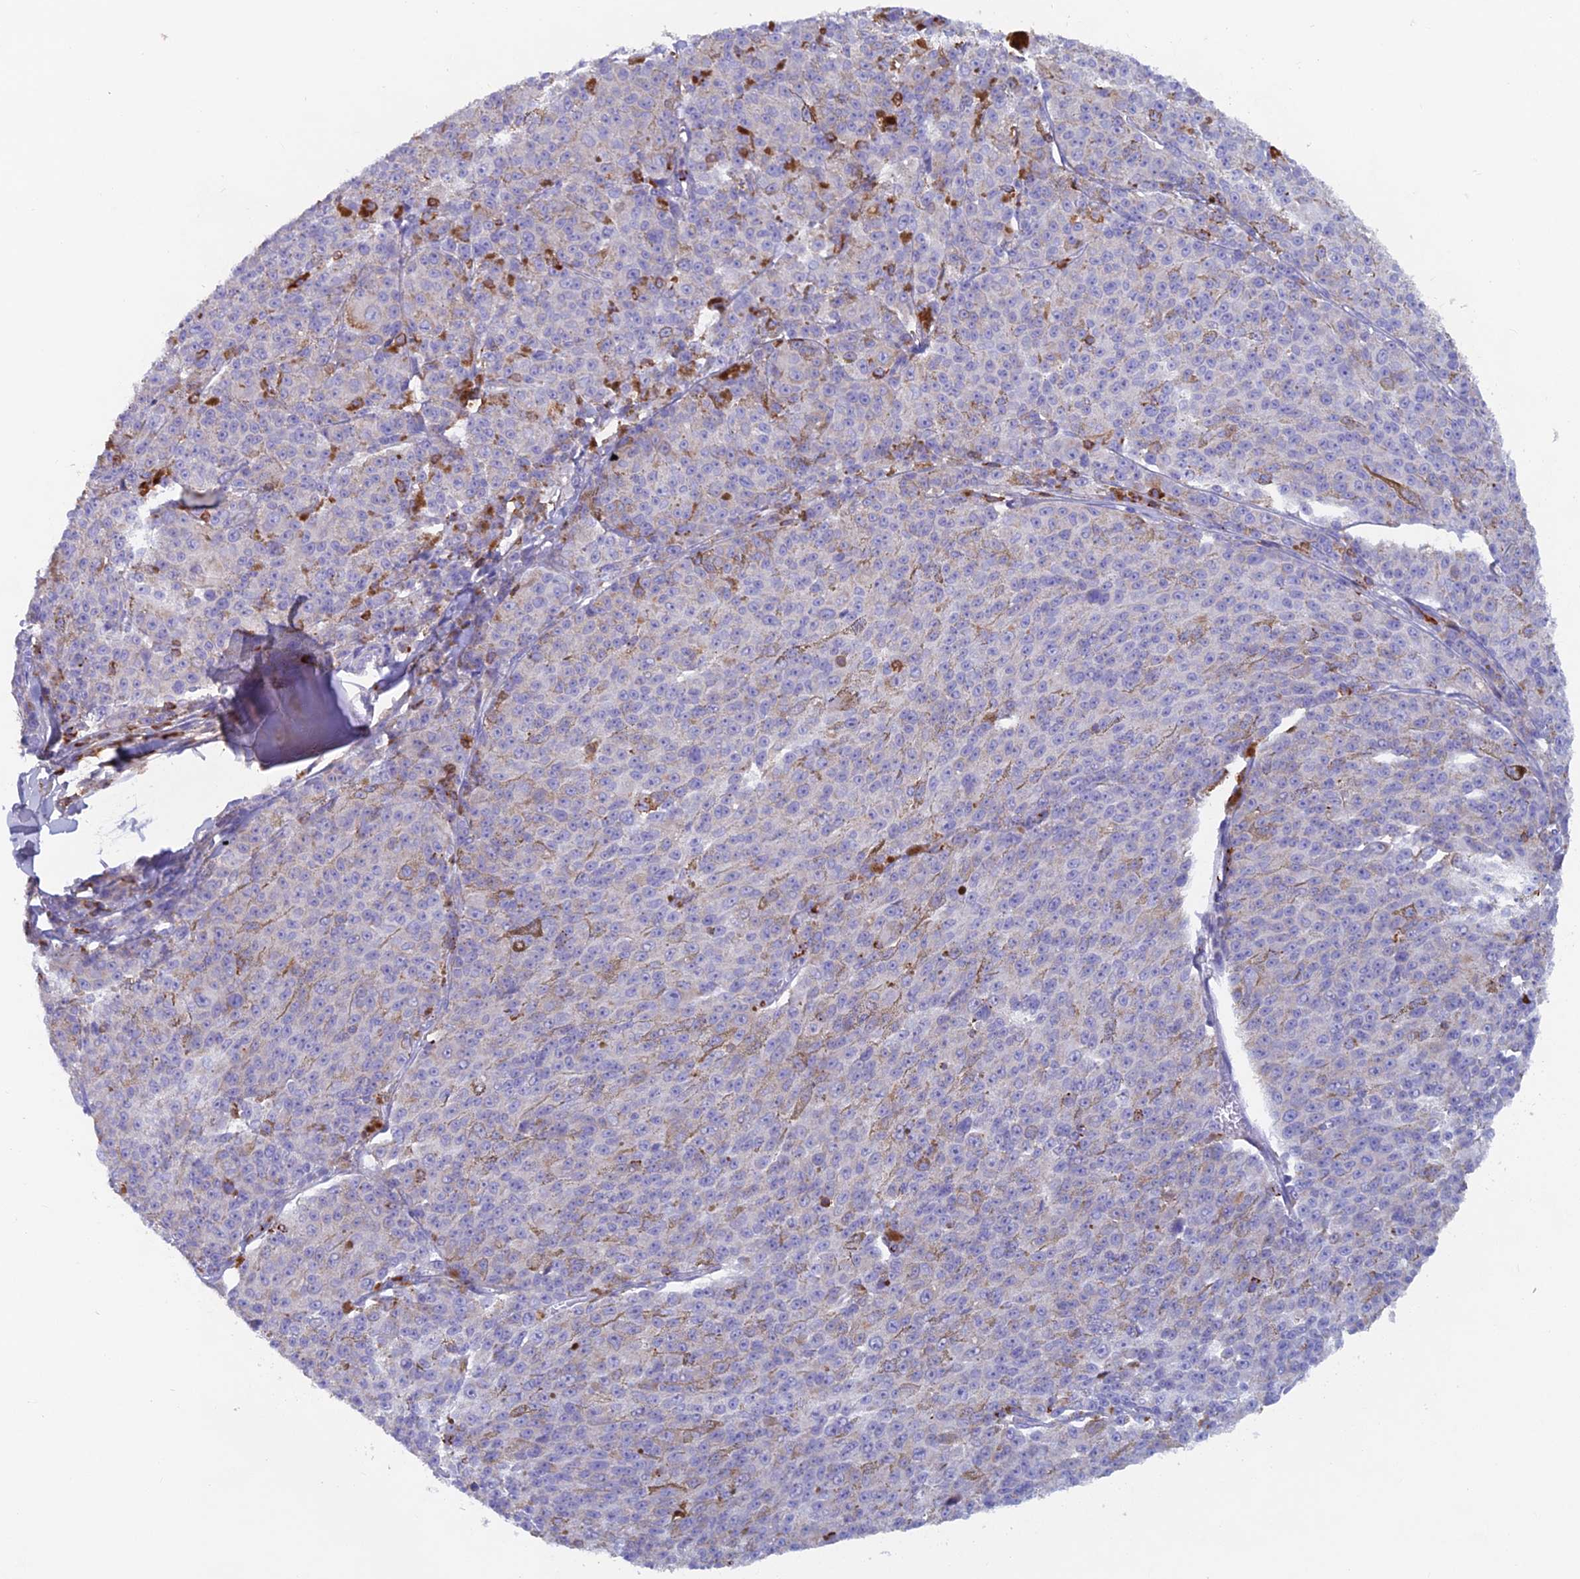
{"staining": {"intensity": "negative", "quantity": "none", "location": "none"}, "tissue": "melanoma", "cell_type": "Tumor cells", "image_type": "cancer", "snomed": [{"axis": "morphology", "description": "Malignant melanoma, NOS"}, {"axis": "topography", "description": "Skin"}], "caption": "DAB (3,3'-diaminobenzidine) immunohistochemical staining of malignant melanoma shows no significant expression in tumor cells.", "gene": "ABI3BP", "patient": {"sex": "female", "age": 52}}